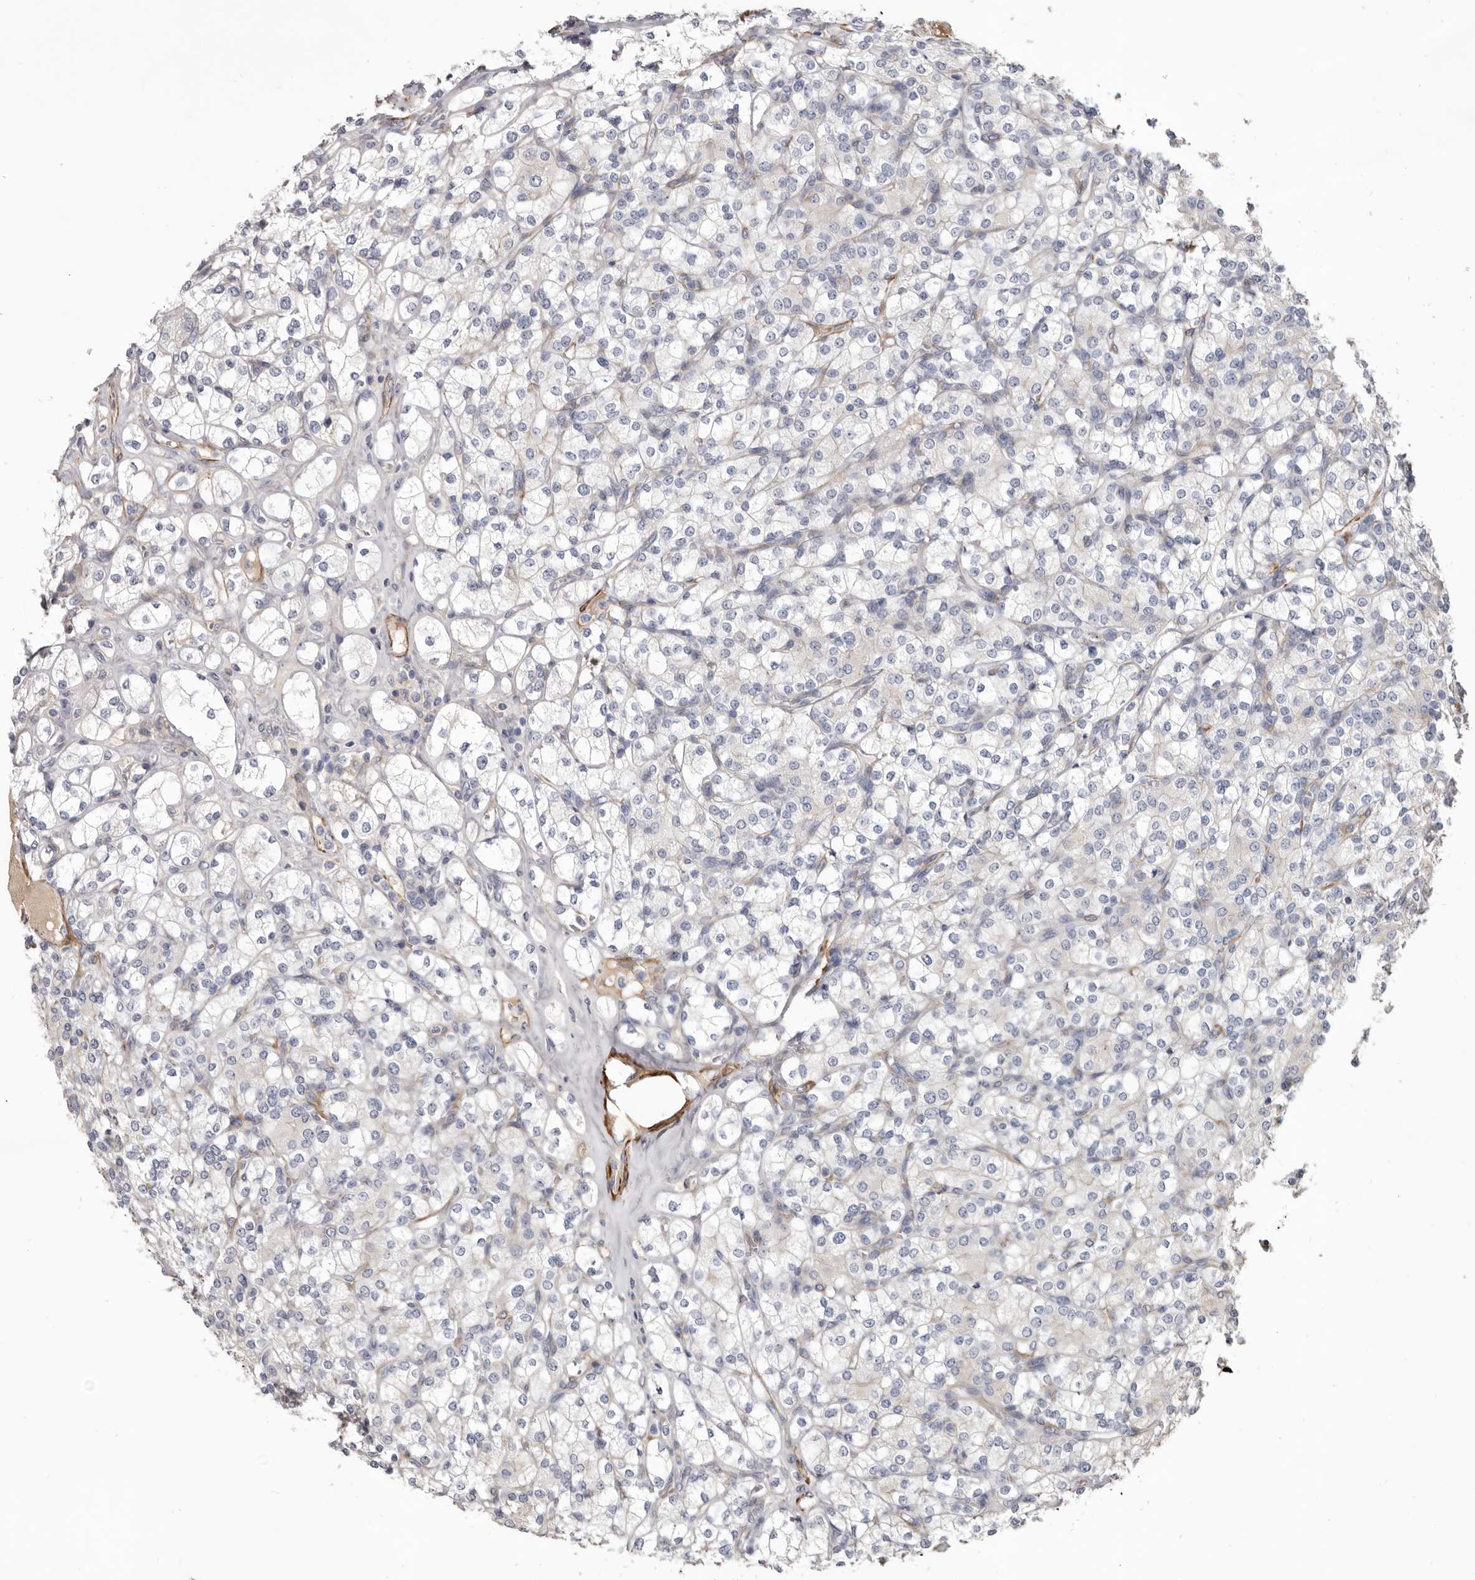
{"staining": {"intensity": "negative", "quantity": "none", "location": "none"}, "tissue": "renal cancer", "cell_type": "Tumor cells", "image_type": "cancer", "snomed": [{"axis": "morphology", "description": "Adenocarcinoma, NOS"}, {"axis": "topography", "description": "Kidney"}], "caption": "Renal cancer (adenocarcinoma) was stained to show a protein in brown. There is no significant positivity in tumor cells. (DAB immunohistochemistry with hematoxylin counter stain).", "gene": "CGN", "patient": {"sex": "male", "age": 77}}